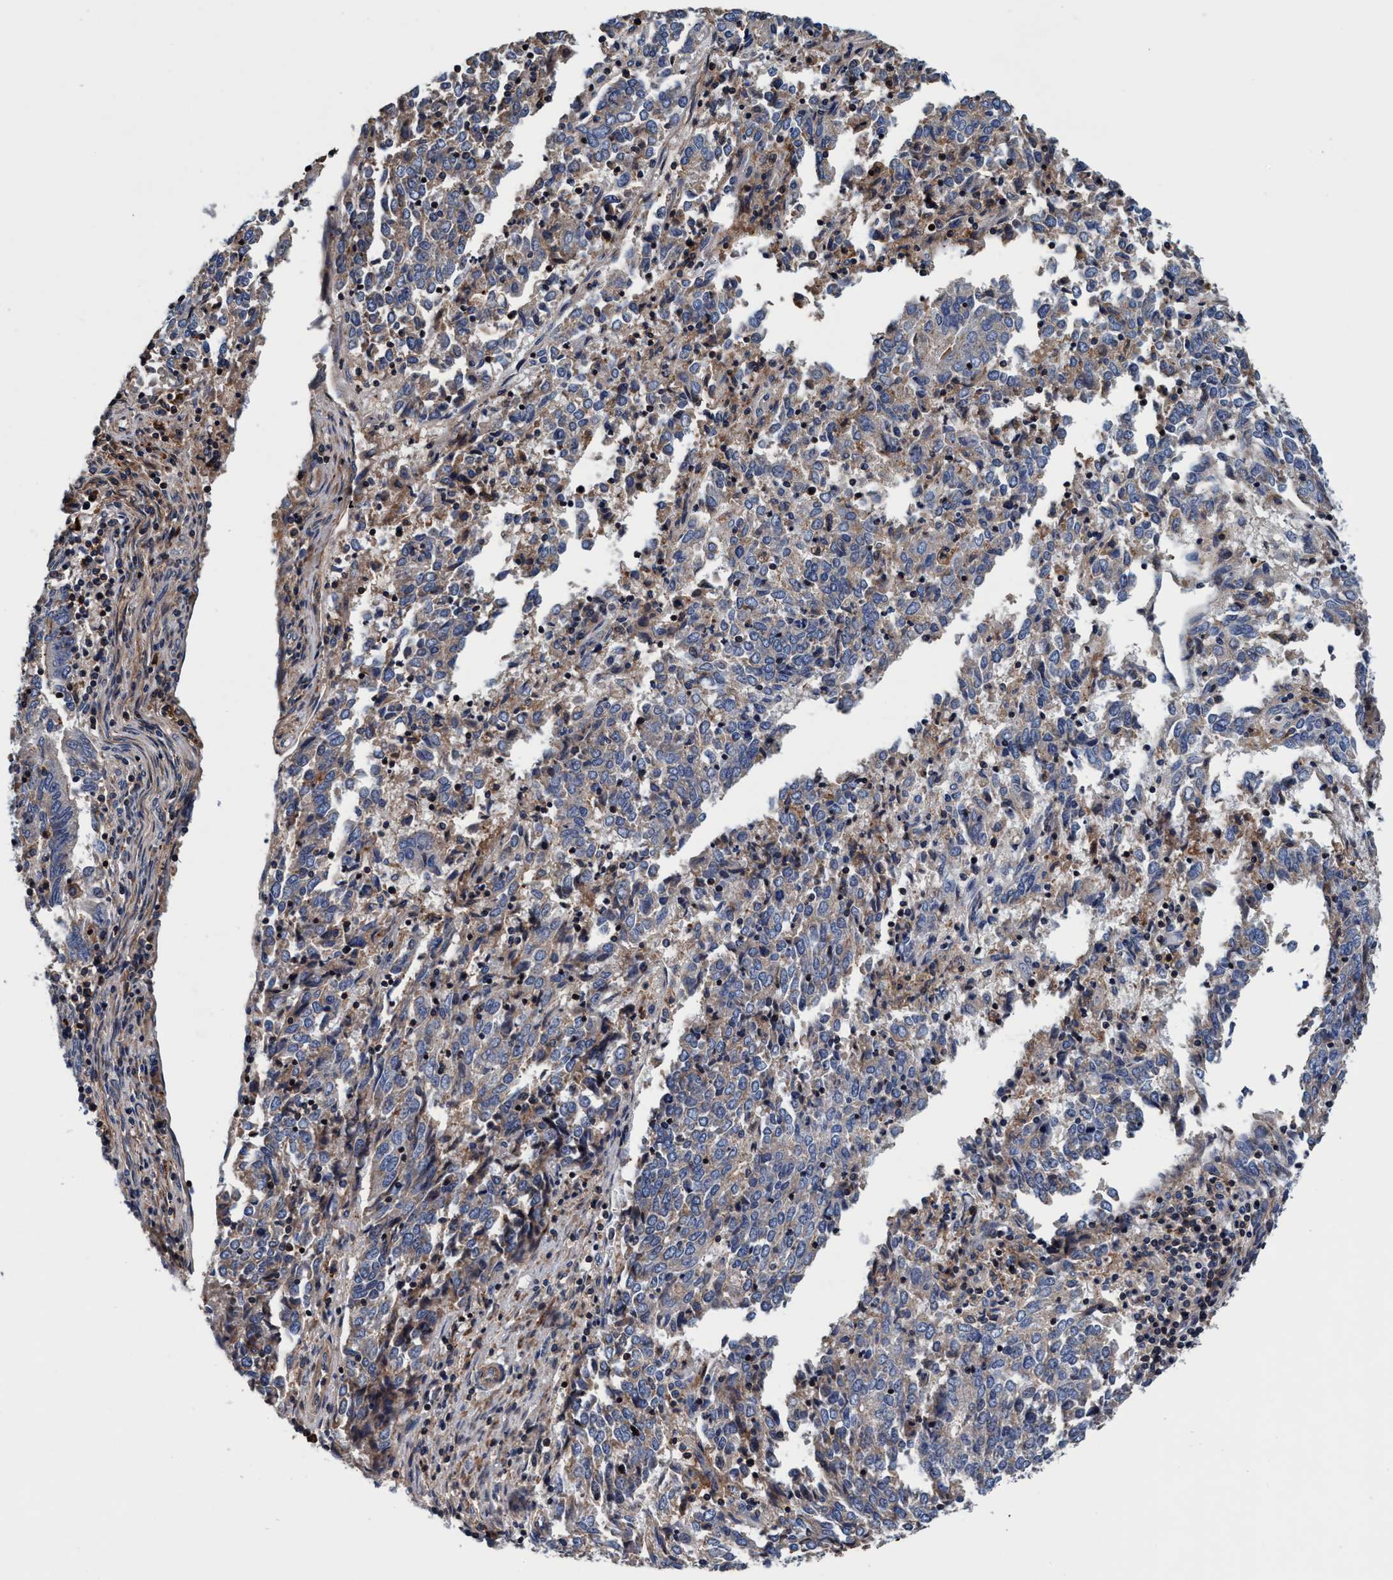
{"staining": {"intensity": "weak", "quantity": "<25%", "location": "cytoplasmic/membranous"}, "tissue": "endometrial cancer", "cell_type": "Tumor cells", "image_type": "cancer", "snomed": [{"axis": "morphology", "description": "Adenocarcinoma, NOS"}, {"axis": "topography", "description": "Endometrium"}], "caption": "This micrograph is of adenocarcinoma (endometrial) stained with IHC to label a protein in brown with the nuclei are counter-stained blue. There is no positivity in tumor cells.", "gene": "RNF208", "patient": {"sex": "female", "age": 80}}